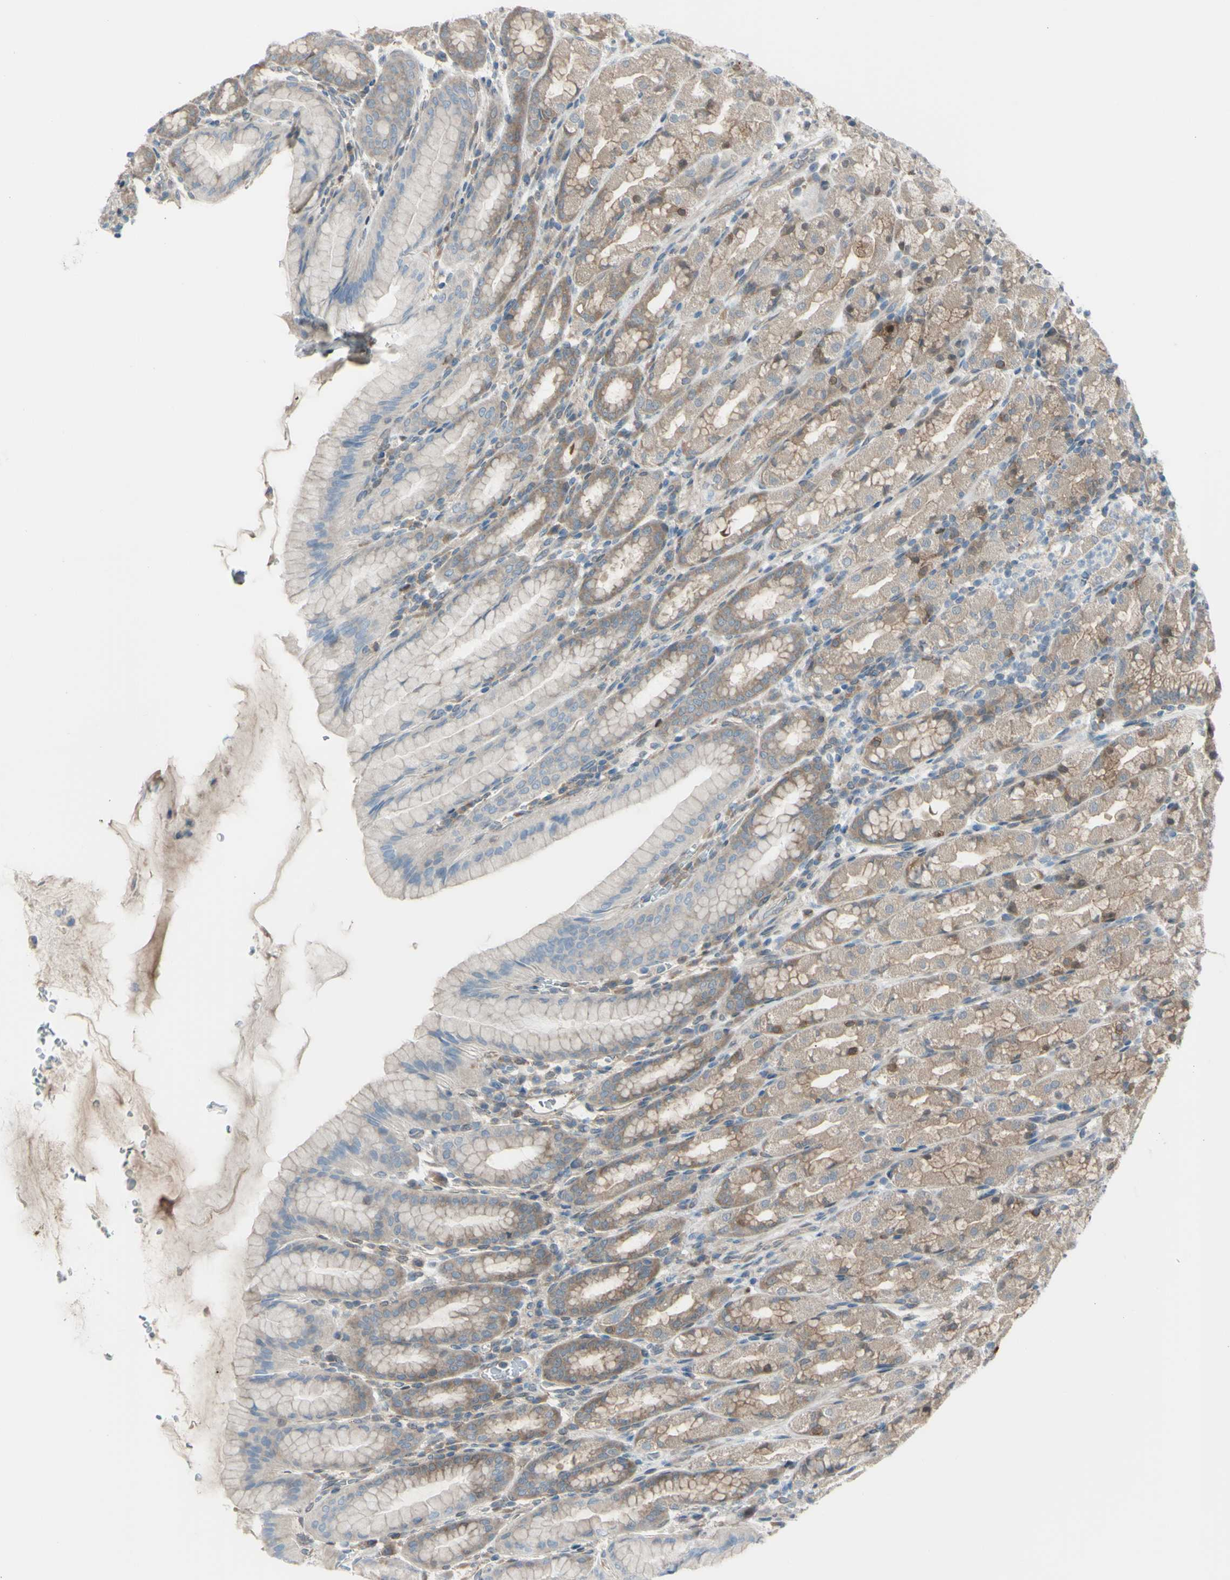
{"staining": {"intensity": "weak", "quantity": "25%-75%", "location": "cytoplasmic/membranous"}, "tissue": "stomach", "cell_type": "Glandular cells", "image_type": "normal", "snomed": [{"axis": "morphology", "description": "Normal tissue, NOS"}, {"axis": "topography", "description": "Stomach, upper"}], "caption": "Protein staining of normal stomach shows weak cytoplasmic/membranous positivity in approximately 25%-75% of glandular cells.", "gene": "YWHAQ", "patient": {"sex": "male", "age": 68}}